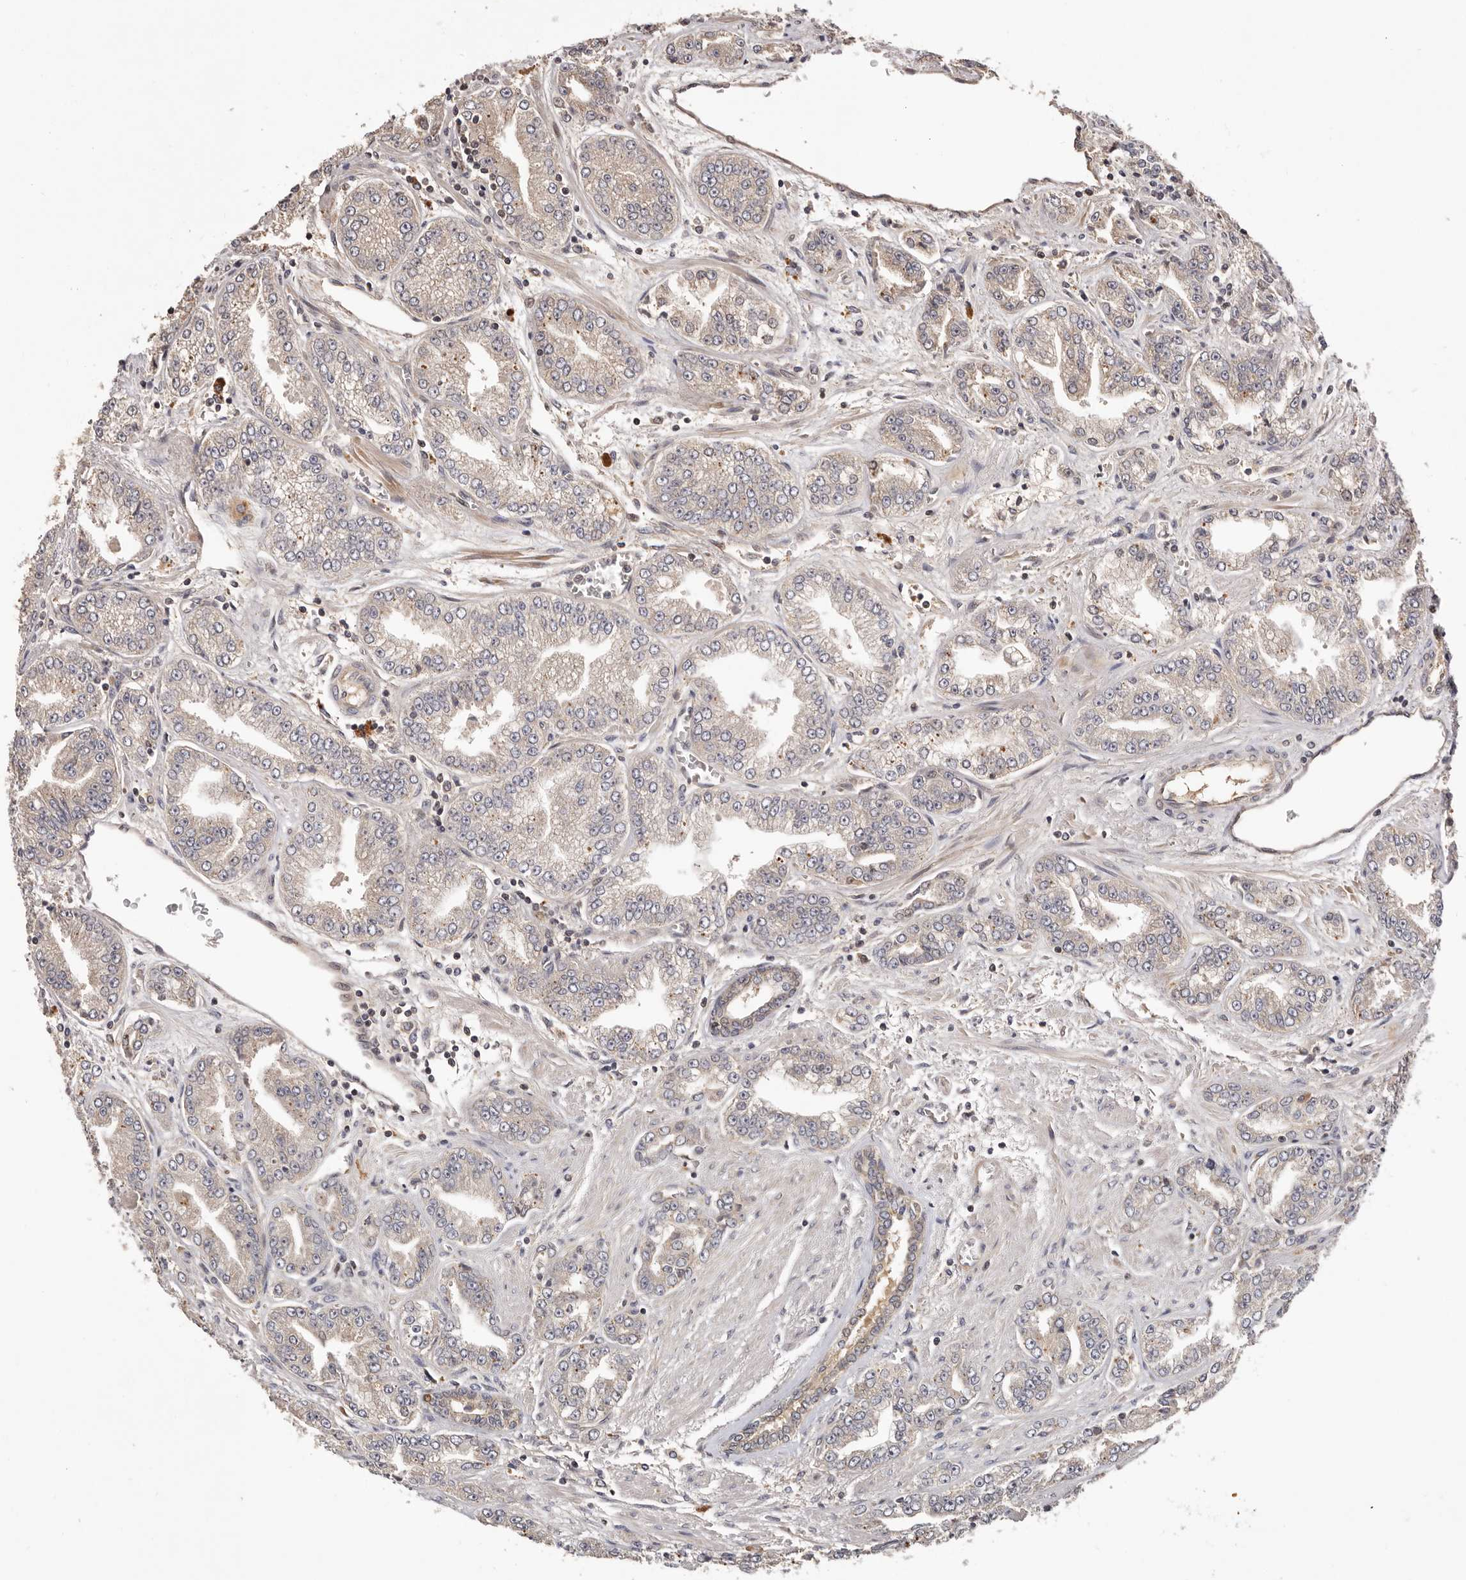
{"staining": {"intensity": "weak", "quantity": "25%-75%", "location": "cytoplasmic/membranous"}, "tissue": "prostate cancer", "cell_type": "Tumor cells", "image_type": "cancer", "snomed": [{"axis": "morphology", "description": "Adenocarcinoma, High grade"}, {"axis": "topography", "description": "Prostate"}], "caption": "About 25%-75% of tumor cells in human prostate adenocarcinoma (high-grade) demonstrate weak cytoplasmic/membranous protein expression as visualized by brown immunohistochemical staining.", "gene": "DOP1A", "patient": {"sex": "male", "age": 71}}